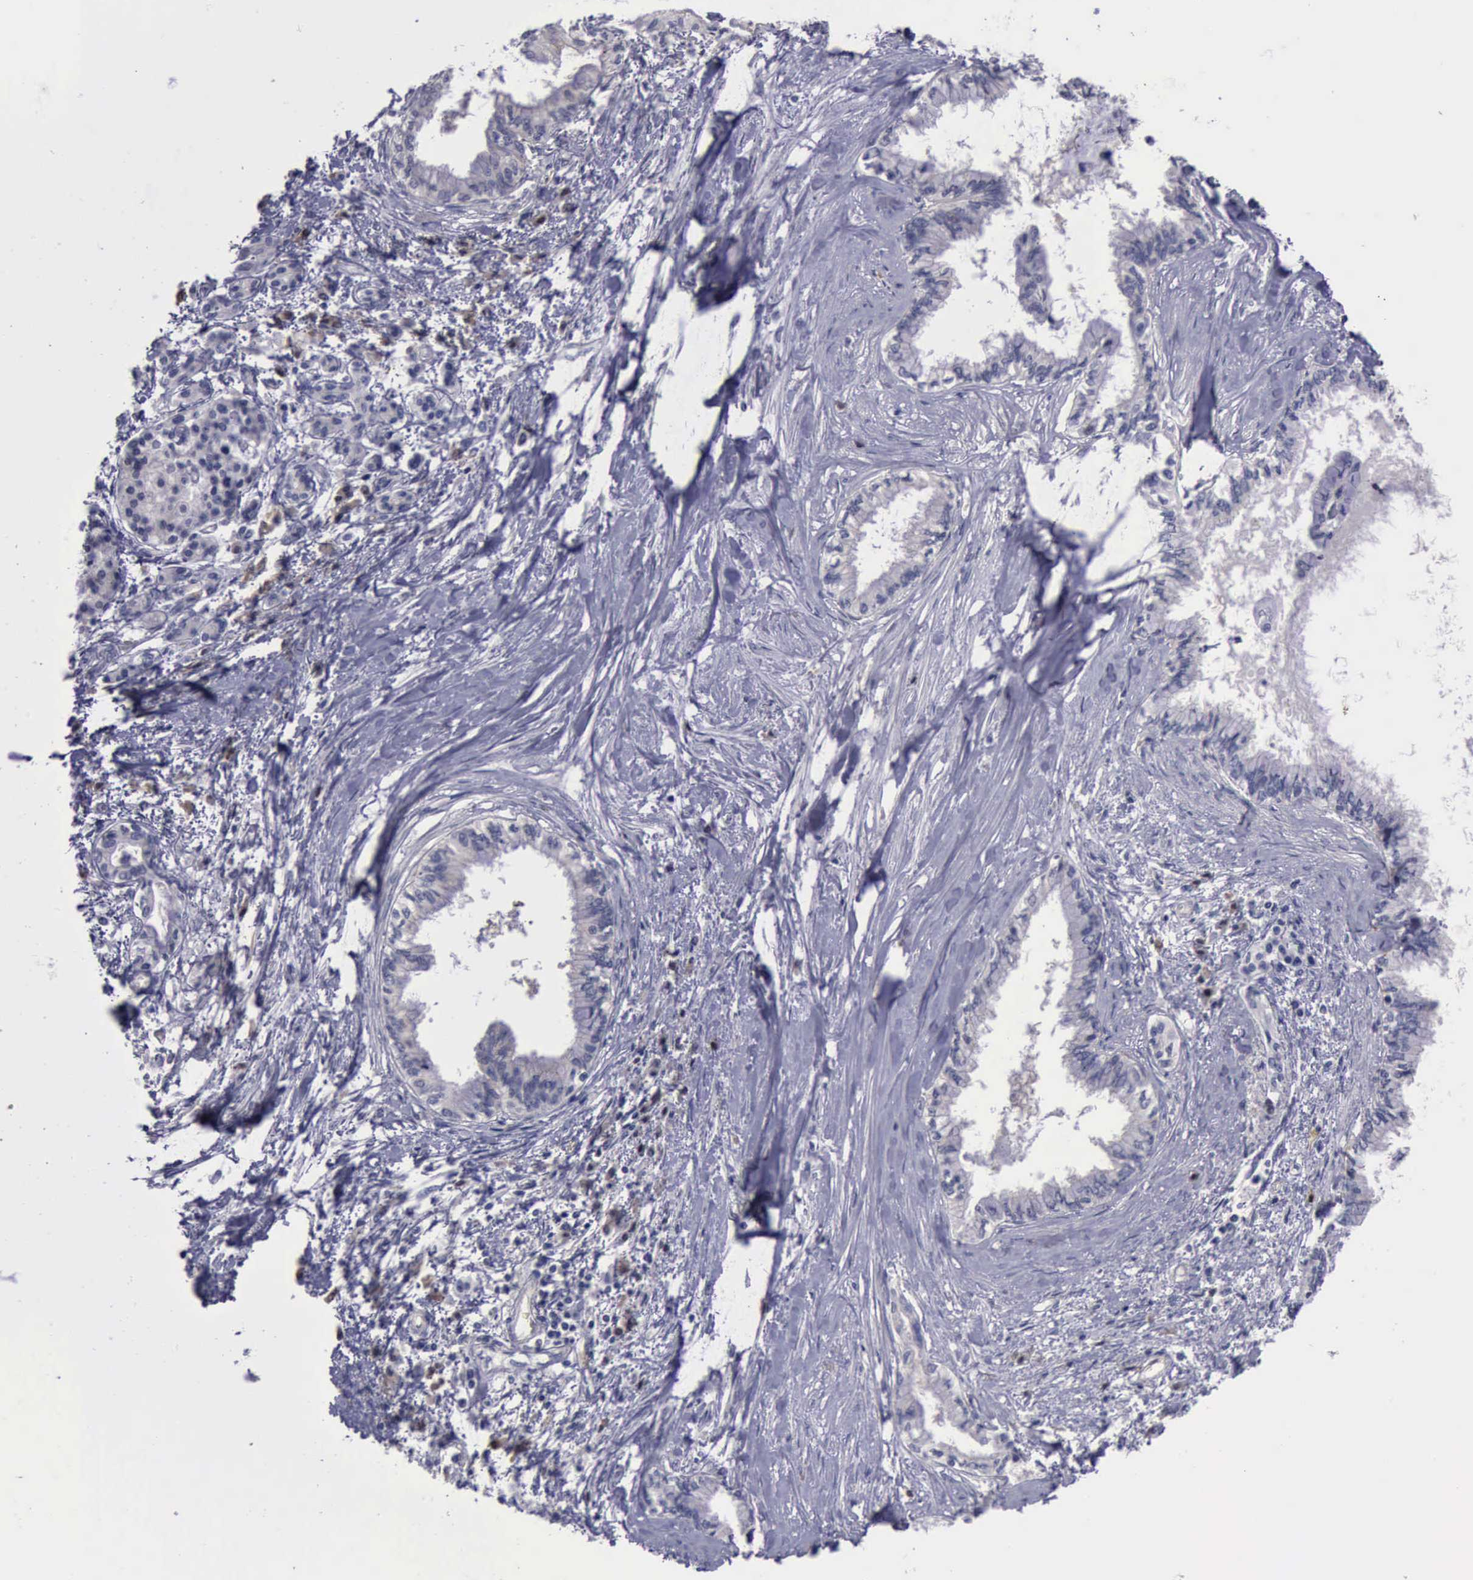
{"staining": {"intensity": "negative", "quantity": "none", "location": "none"}, "tissue": "pancreatic cancer", "cell_type": "Tumor cells", "image_type": "cancer", "snomed": [{"axis": "morphology", "description": "Adenocarcinoma, NOS"}, {"axis": "topography", "description": "Pancreas"}], "caption": "Pancreatic cancer (adenocarcinoma) stained for a protein using immunohistochemistry (IHC) reveals no positivity tumor cells.", "gene": "CEP128", "patient": {"sex": "female", "age": 64}}